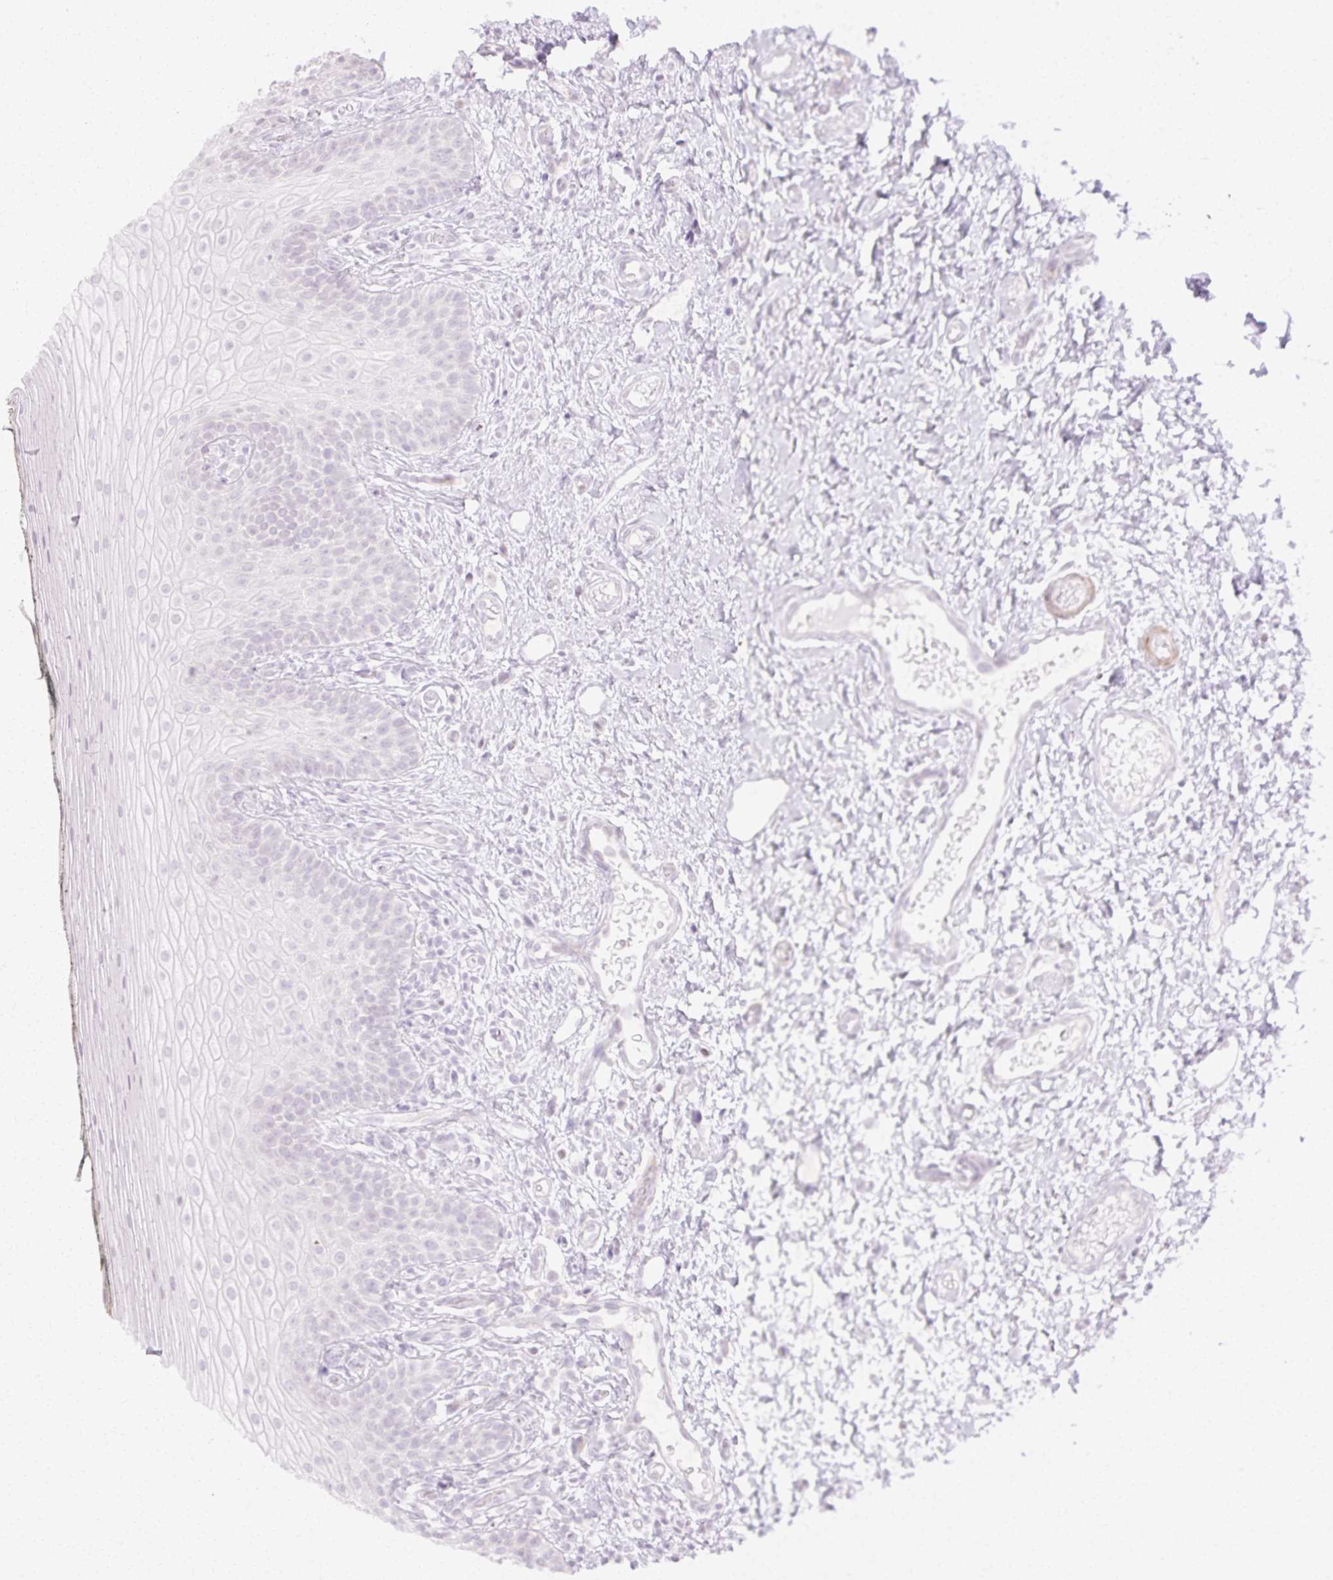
{"staining": {"intensity": "negative", "quantity": "none", "location": "none"}, "tissue": "oral mucosa", "cell_type": "Squamous epithelial cells", "image_type": "normal", "snomed": [{"axis": "morphology", "description": "Normal tissue, NOS"}, {"axis": "topography", "description": "Oral tissue"}], "caption": "IHC of unremarkable human oral mucosa displays no expression in squamous epithelial cells. (DAB immunohistochemistry, high magnification).", "gene": "C3orf49", "patient": {"sex": "male", "age": 75}}